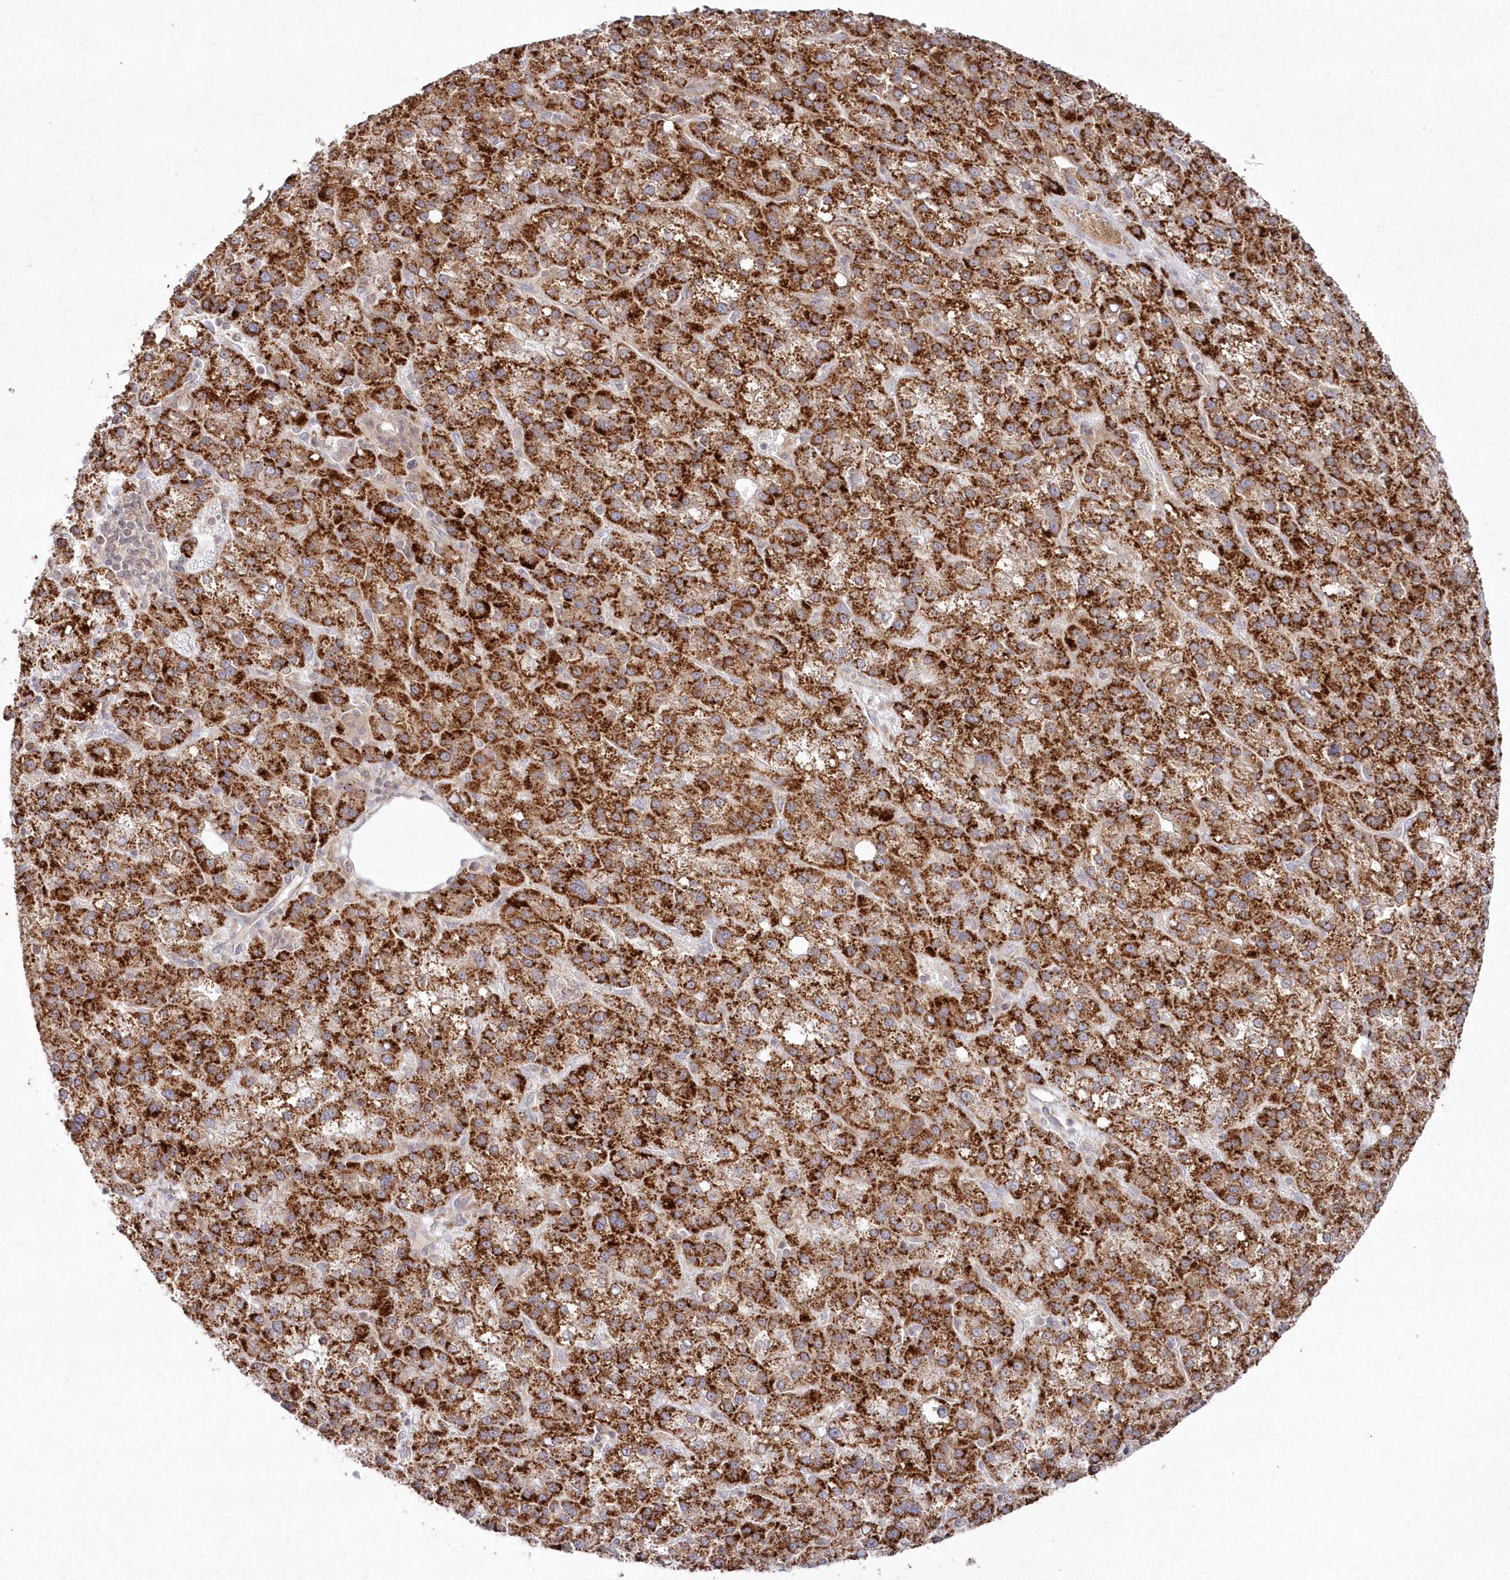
{"staining": {"intensity": "strong", "quantity": ">75%", "location": "cytoplasmic/membranous"}, "tissue": "liver cancer", "cell_type": "Tumor cells", "image_type": "cancer", "snomed": [{"axis": "morphology", "description": "Carcinoma, Hepatocellular, NOS"}, {"axis": "topography", "description": "Liver"}], "caption": "A micrograph showing strong cytoplasmic/membranous staining in approximately >75% of tumor cells in hepatocellular carcinoma (liver), as visualized by brown immunohistochemical staining.", "gene": "ARSB", "patient": {"sex": "female", "age": 58}}